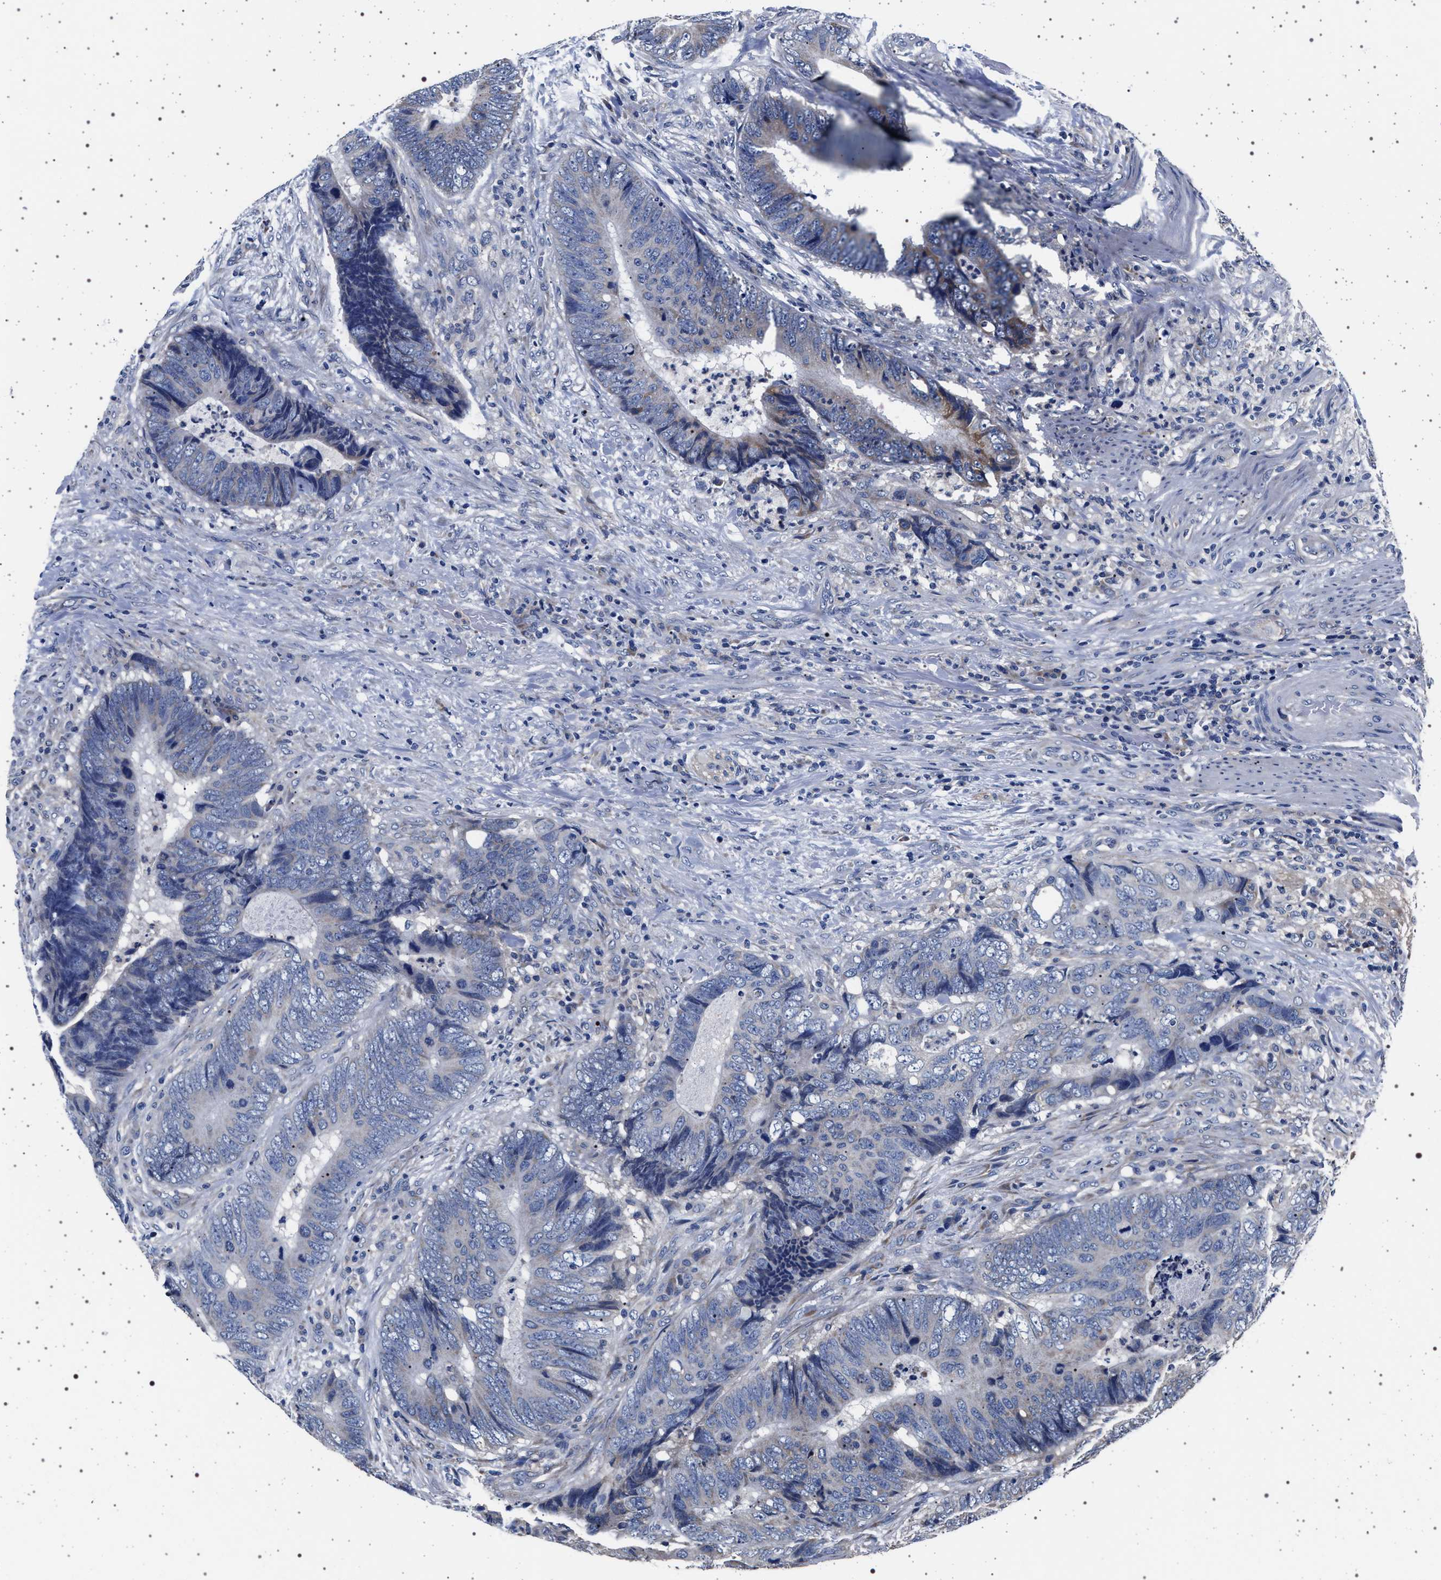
{"staining": {"intensity": "negative", "quantity": "none", "location": "none"}, "tissue": "colorectal cancer", "cell_type": "Tumor cells", "image_type": "cancer", "snomed": [{"axis": "morphology", "description": "Adenocarcinoma, NOS"}, {"axis": "topography", "description": "Colon"}], "caption": "Histopathology image shows no protein expression in tumor cells of colorectal adenocarcinoma tissue.", "gene": "MAP3K2", "patient": {"sex": "male", "age": 56}}